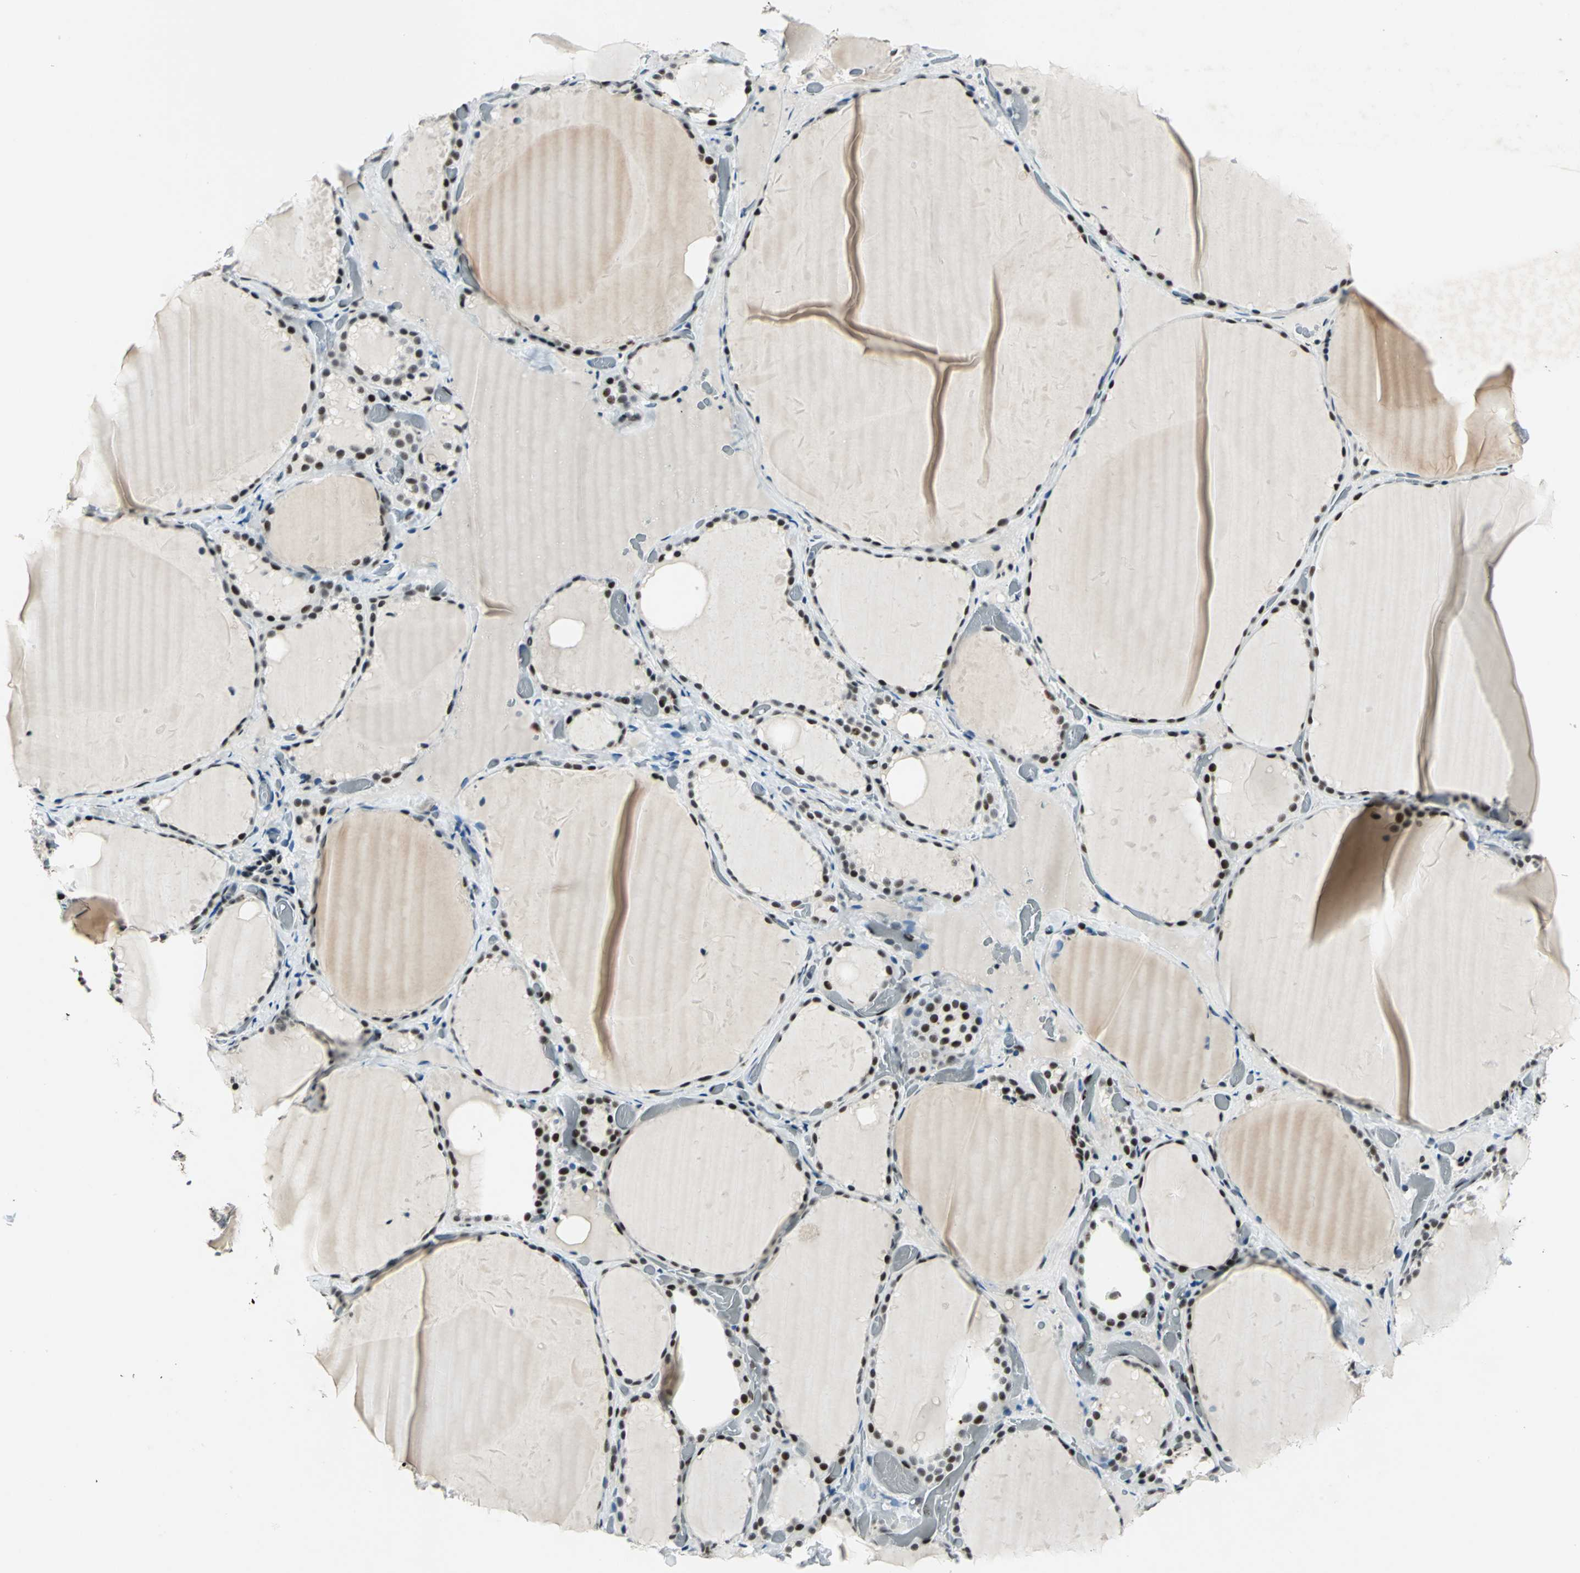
{"staining": {"intensity": "strong", "quantity": ">75%", "location": "nuclear"}, "tissue": "thyroid gland", "cell_type": "Glandular cells", "image_type": "normal", "snomed": [{"axis": "morphology", "description": "Normal tissue, NOS"}, {"axis": "topography", "description": "Thyroid gland"}], "caption": "Strong nuclear positivity is seen in about >75% of glandular cells in normal thyroid gland.", "gene": "KAT6B", "patient": {"sex": "female", "age": 22}}